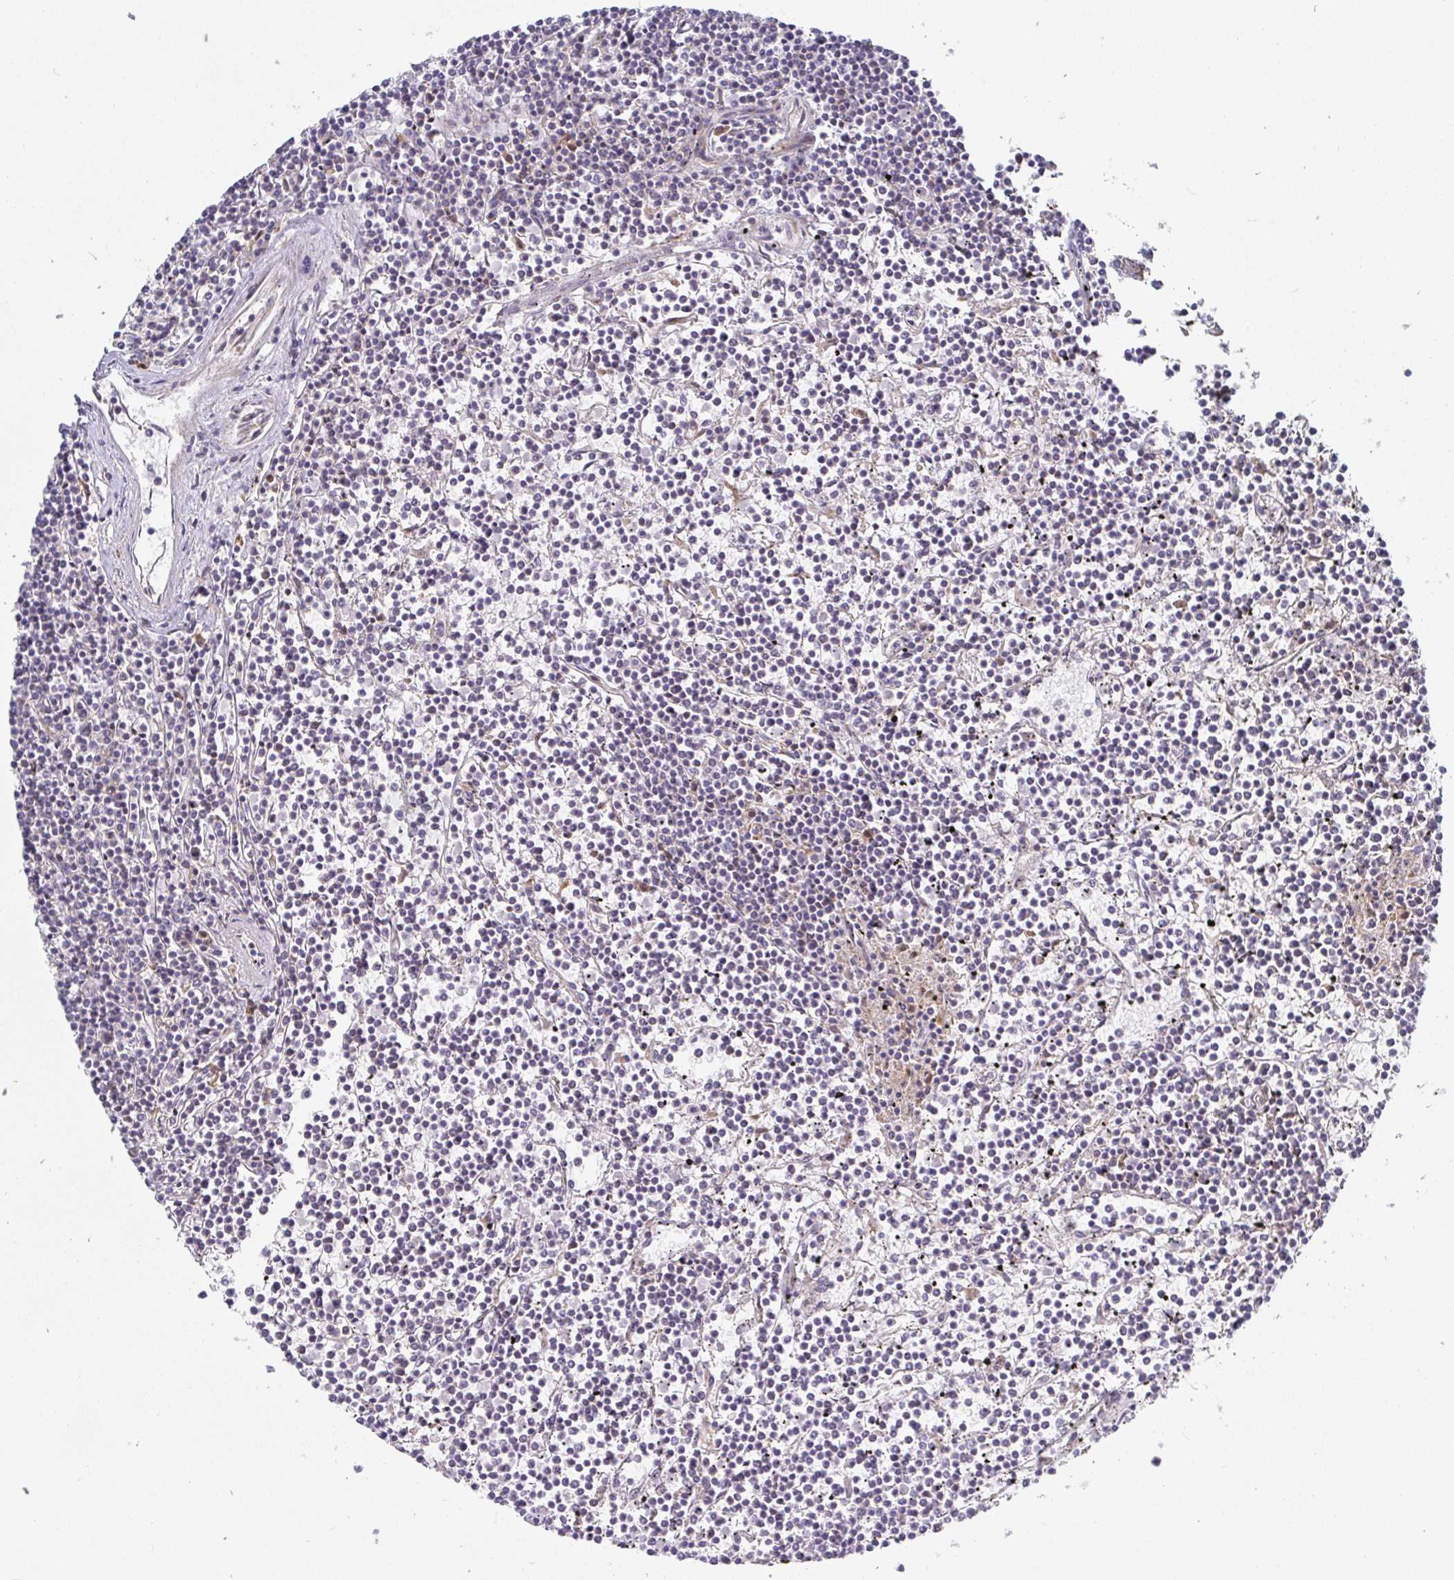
{"staining": {"intensity": "negative", "quantity": "none", "location": "none"}, "tissue": "lymphoma", "cell_type": "Tumor cells", "image_type": "cancer", "snomed": [{"axis": "morphology", "description": "Malignant lymphoma, non-Hodgkin's type, Low grade"}, {"axis": "topography", "description": "Spleen"}], "caption": "Immunohistochemistry (IHC) of human low-grade malignant lymphoma, non-Hodgkin's type reveals no positivity in tumor cells. The staining was performed using DAB to visualize the protein expression in brown, while the nuclei were stained in blue with hematoxylin (Magnification: 20x).", "gene": "SSH2", "patient": {"sex": "female", "age": 19}}